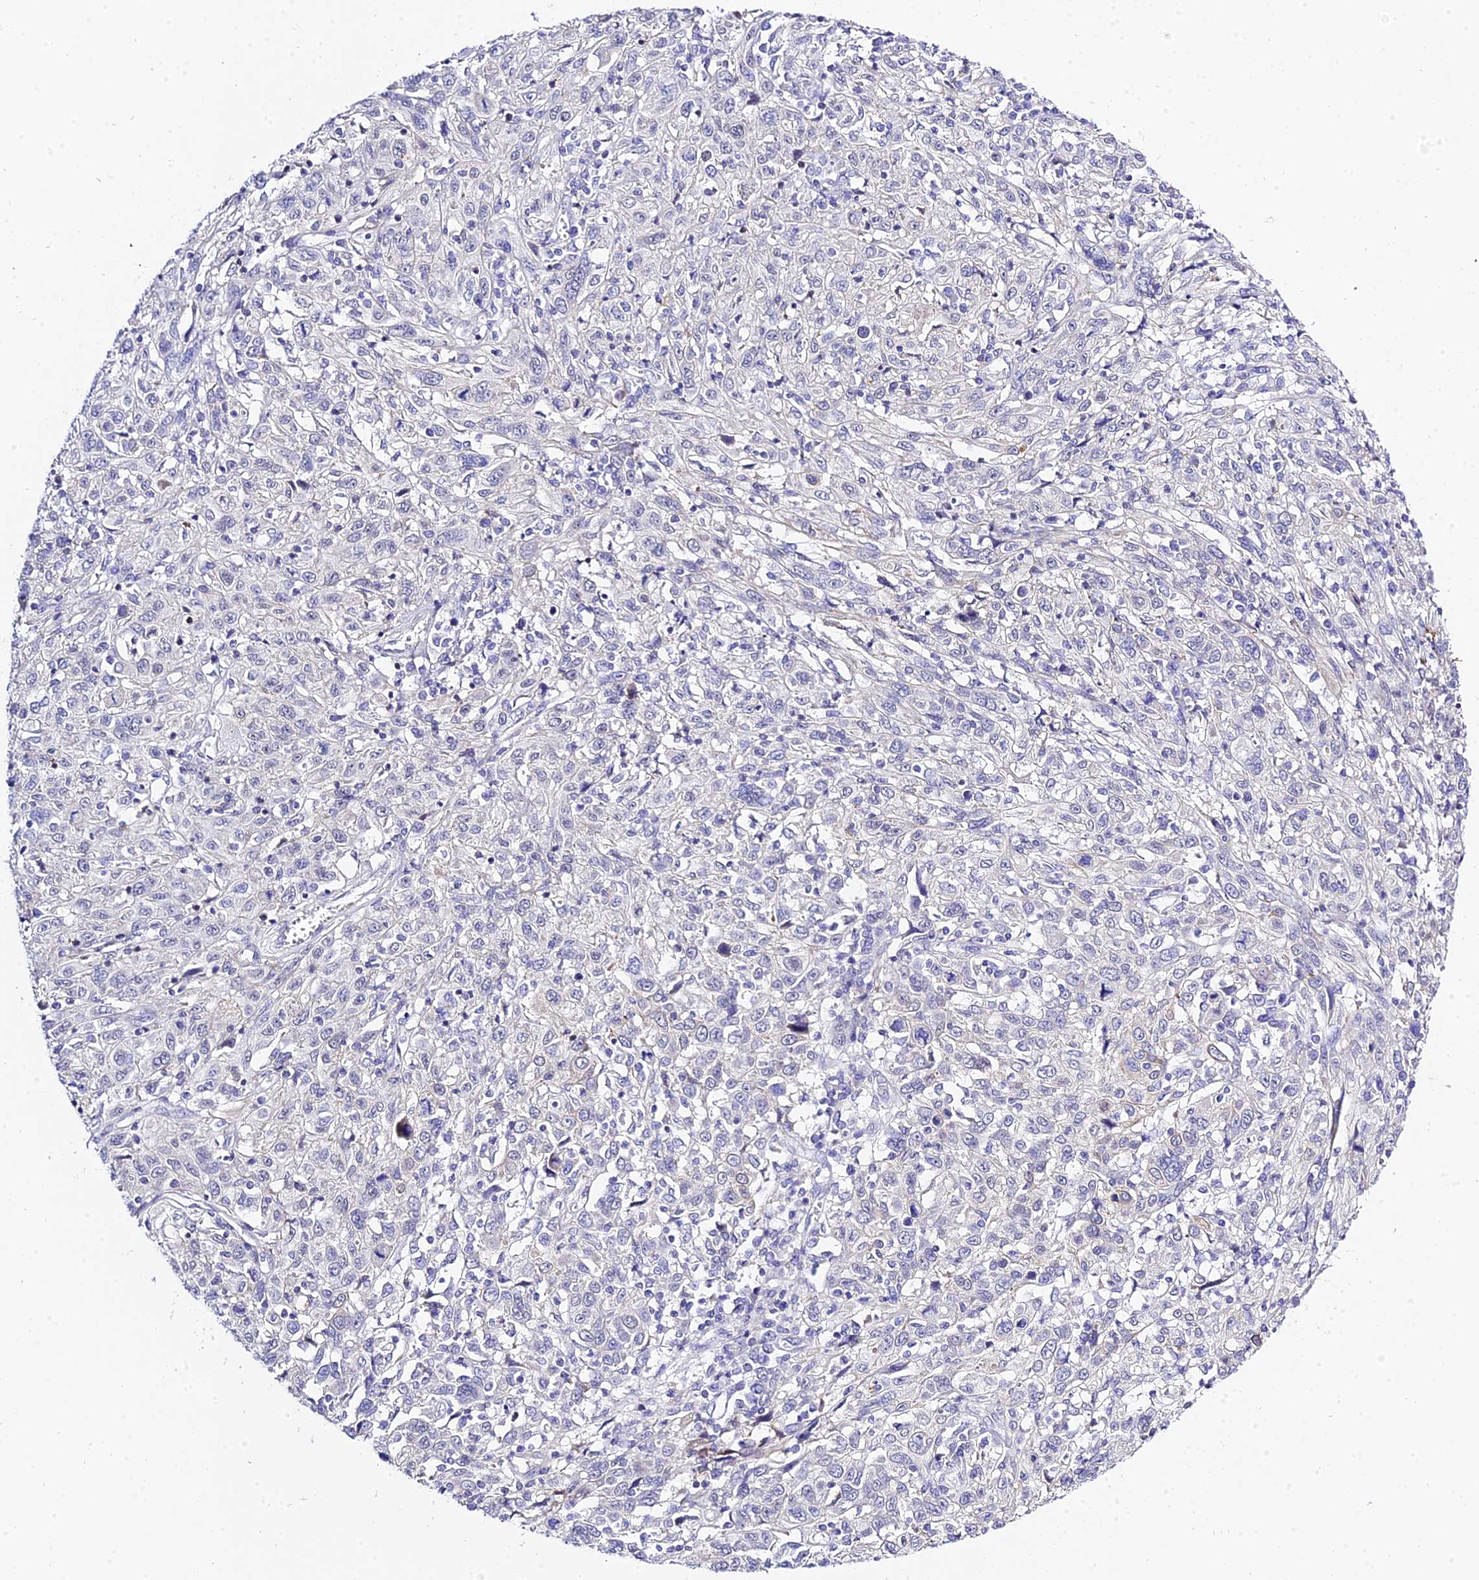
{"staining": {"intensity": "moderate", "quantity": "<25%", "location": "cytoplasmic/membranous"}, "tissue": "cervical cancer", "cell_type": "Tumor cells", "image_type": "cancer", "snomed": [{"axis": "morphology", "description": "Squamous cell carcinoma, NOS"}, {"axis": "topography", "description": "Cervix"}], "caption": "Immunohistochemistry staining of squamous cell carcinoma (cervical), which displays low levels of moderate cytoplasmic/membranous staining in approximately <25% of tumor cells indicating moderate cytoplasmic/membranous protein staining. The staining was performed using DAB (3,3'-diaminobenzidine) (brown) for protein detection and nuclei were counterstained in hematoxylin (blue).", "gene": "ZNF628", "patient": {"sex": "female", "age": 46}}